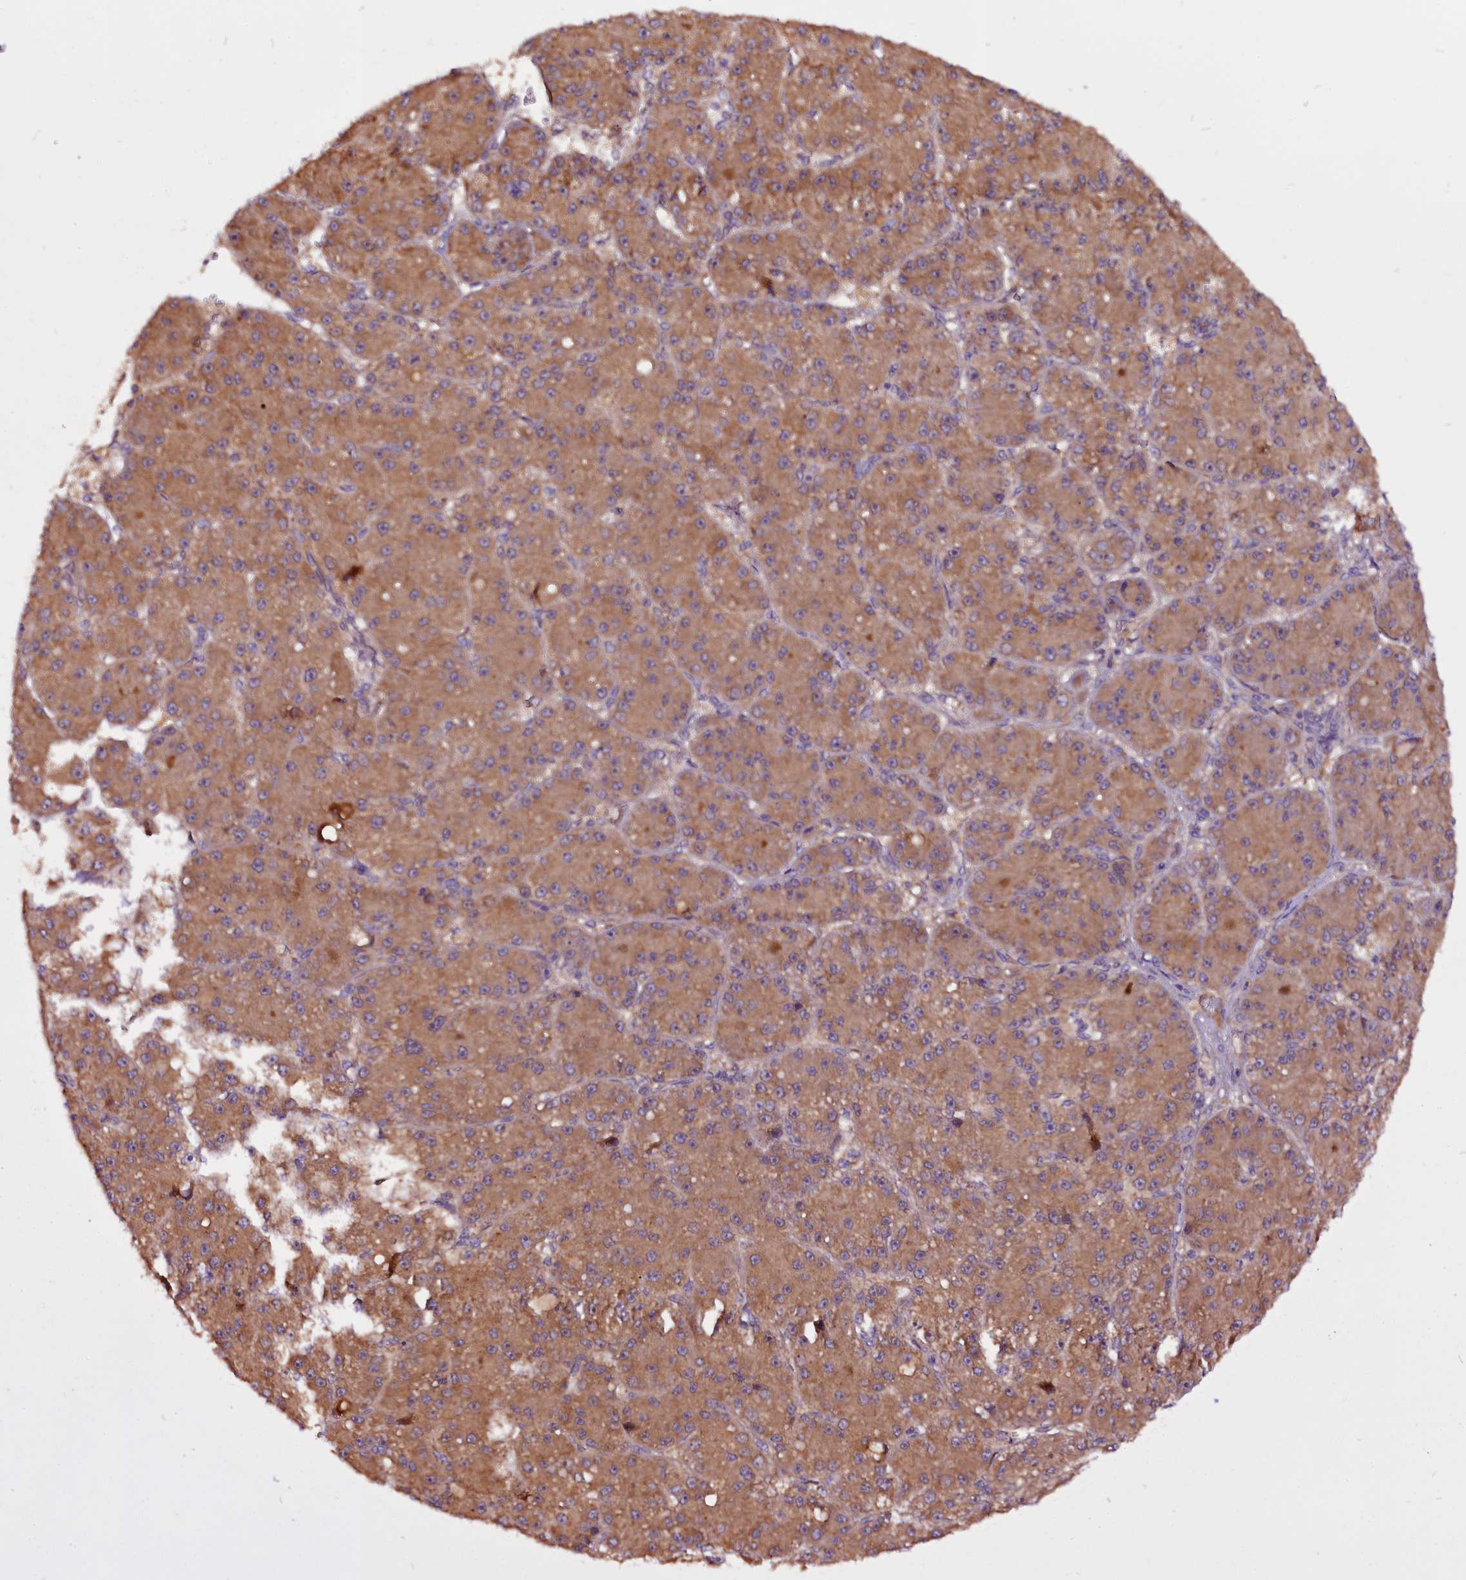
{"staining": {"intensity": "moderate", "quantity": ">75%", "location": "cytoplasmic/membranous"}, "tissue": "liver cancer", "cell_type": "Tumor cells", "image_type": "cancer", "snomed": [{"axis": "morphology", "description": "Carcinoma, Hepatocellular, NOS"}, {"axis": "topography", "description": "Liver"}], "caption": "Protein staining reveals moderate cytoplasmic/membranous expression in about >75% of tumor cells in liver hepatocellular carcinoma.", "gene": "RPUSD2", "patient": {"sex": "male", "age": 67}}